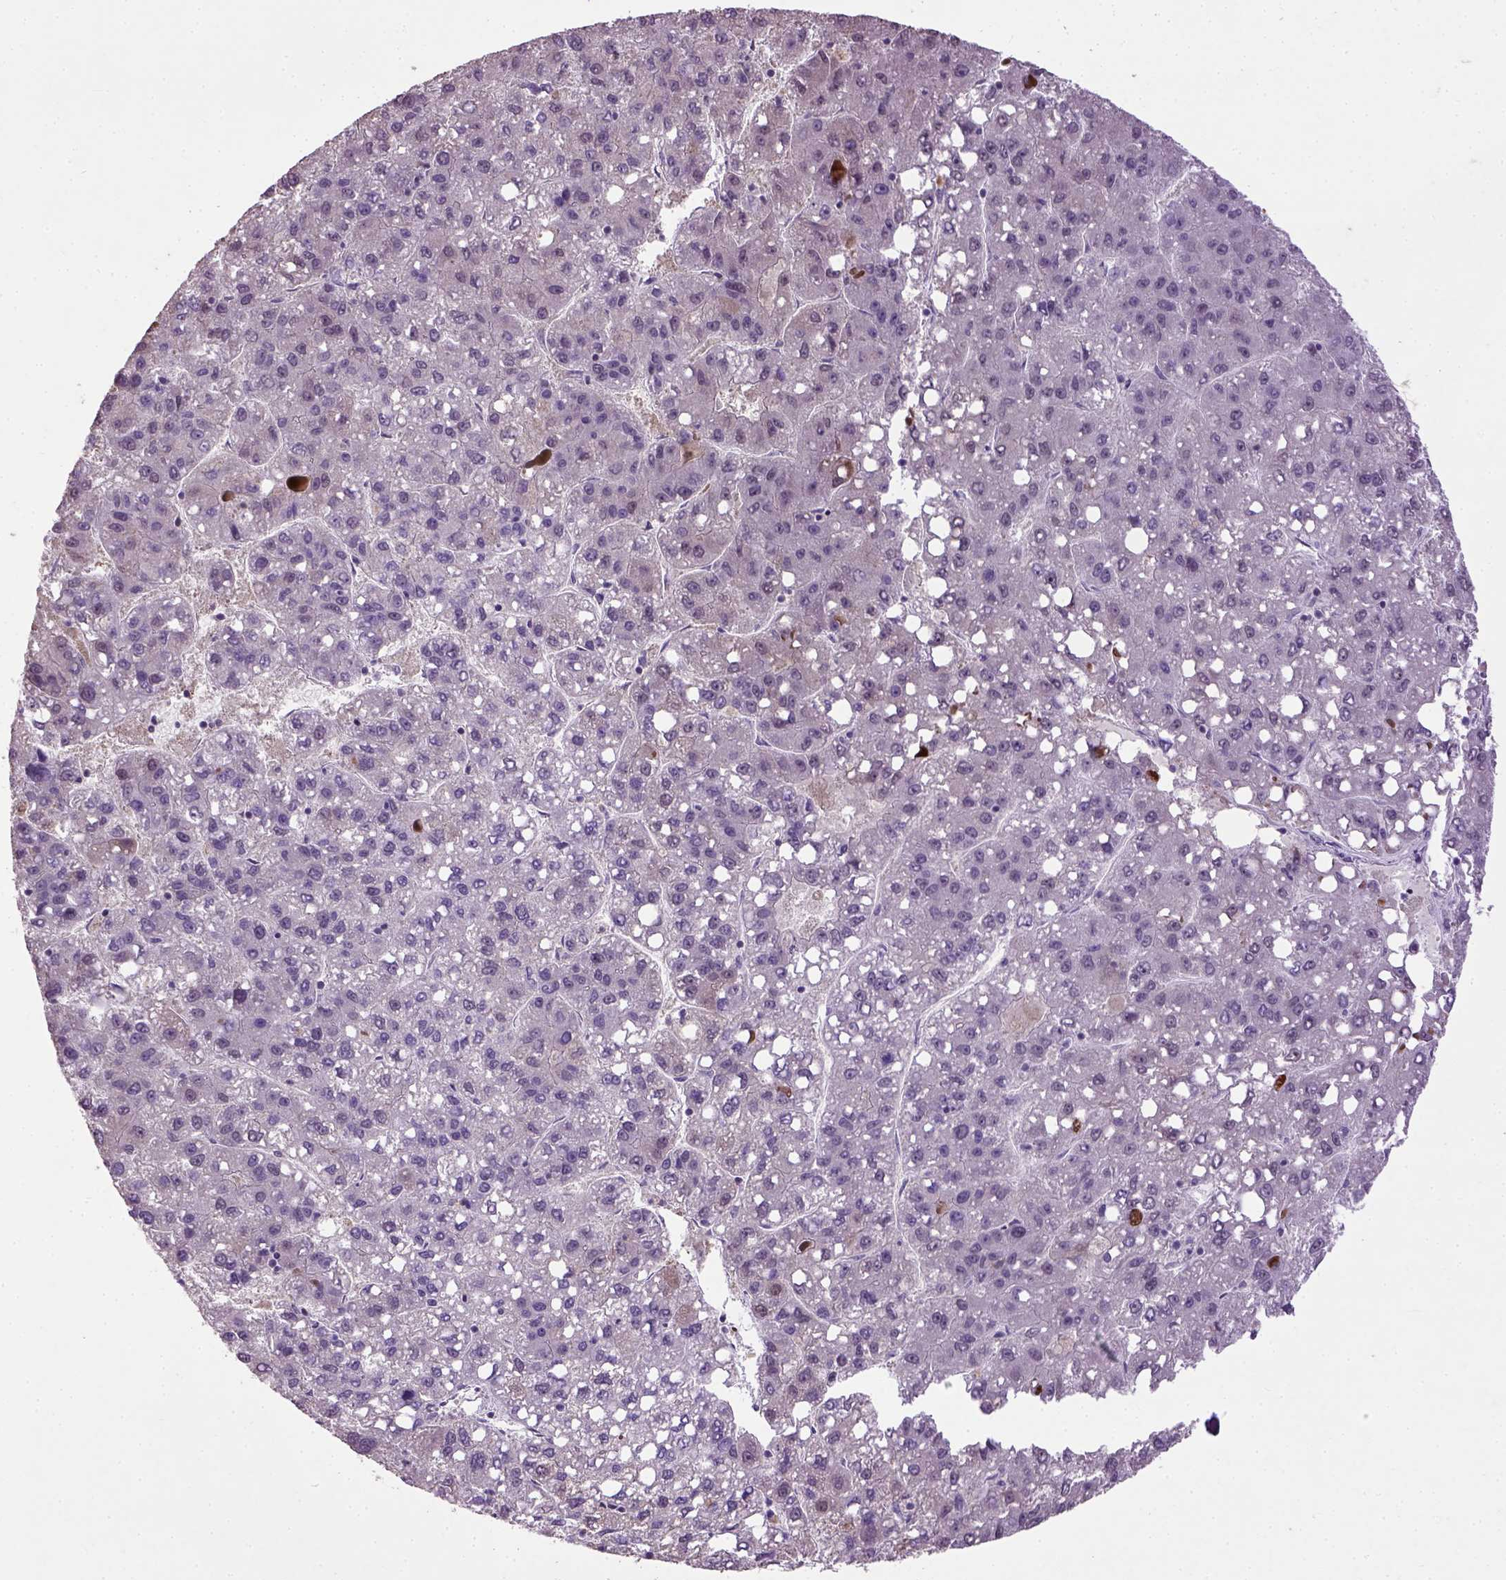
{"staining": {"intensity": "negative", "quantity": "none", "location": "none"}, "tissue": "liver cancer", "cell_type": "Tumor cells", "image_type": "cancer", "snomed": [{"axis": "morphology", "description": "Carcinoma, Hepatocellular, NOS"}, {"axis": "topography", "description": "Liver"}], "caption": "Human liver cancer (hepatocellular carcinoma) stained for a protein using immunohistochemistry (IHC) shows no positivity in tumor cells.", "gene": "UBA3", "patient": {"sex": "female", "age": 82}}